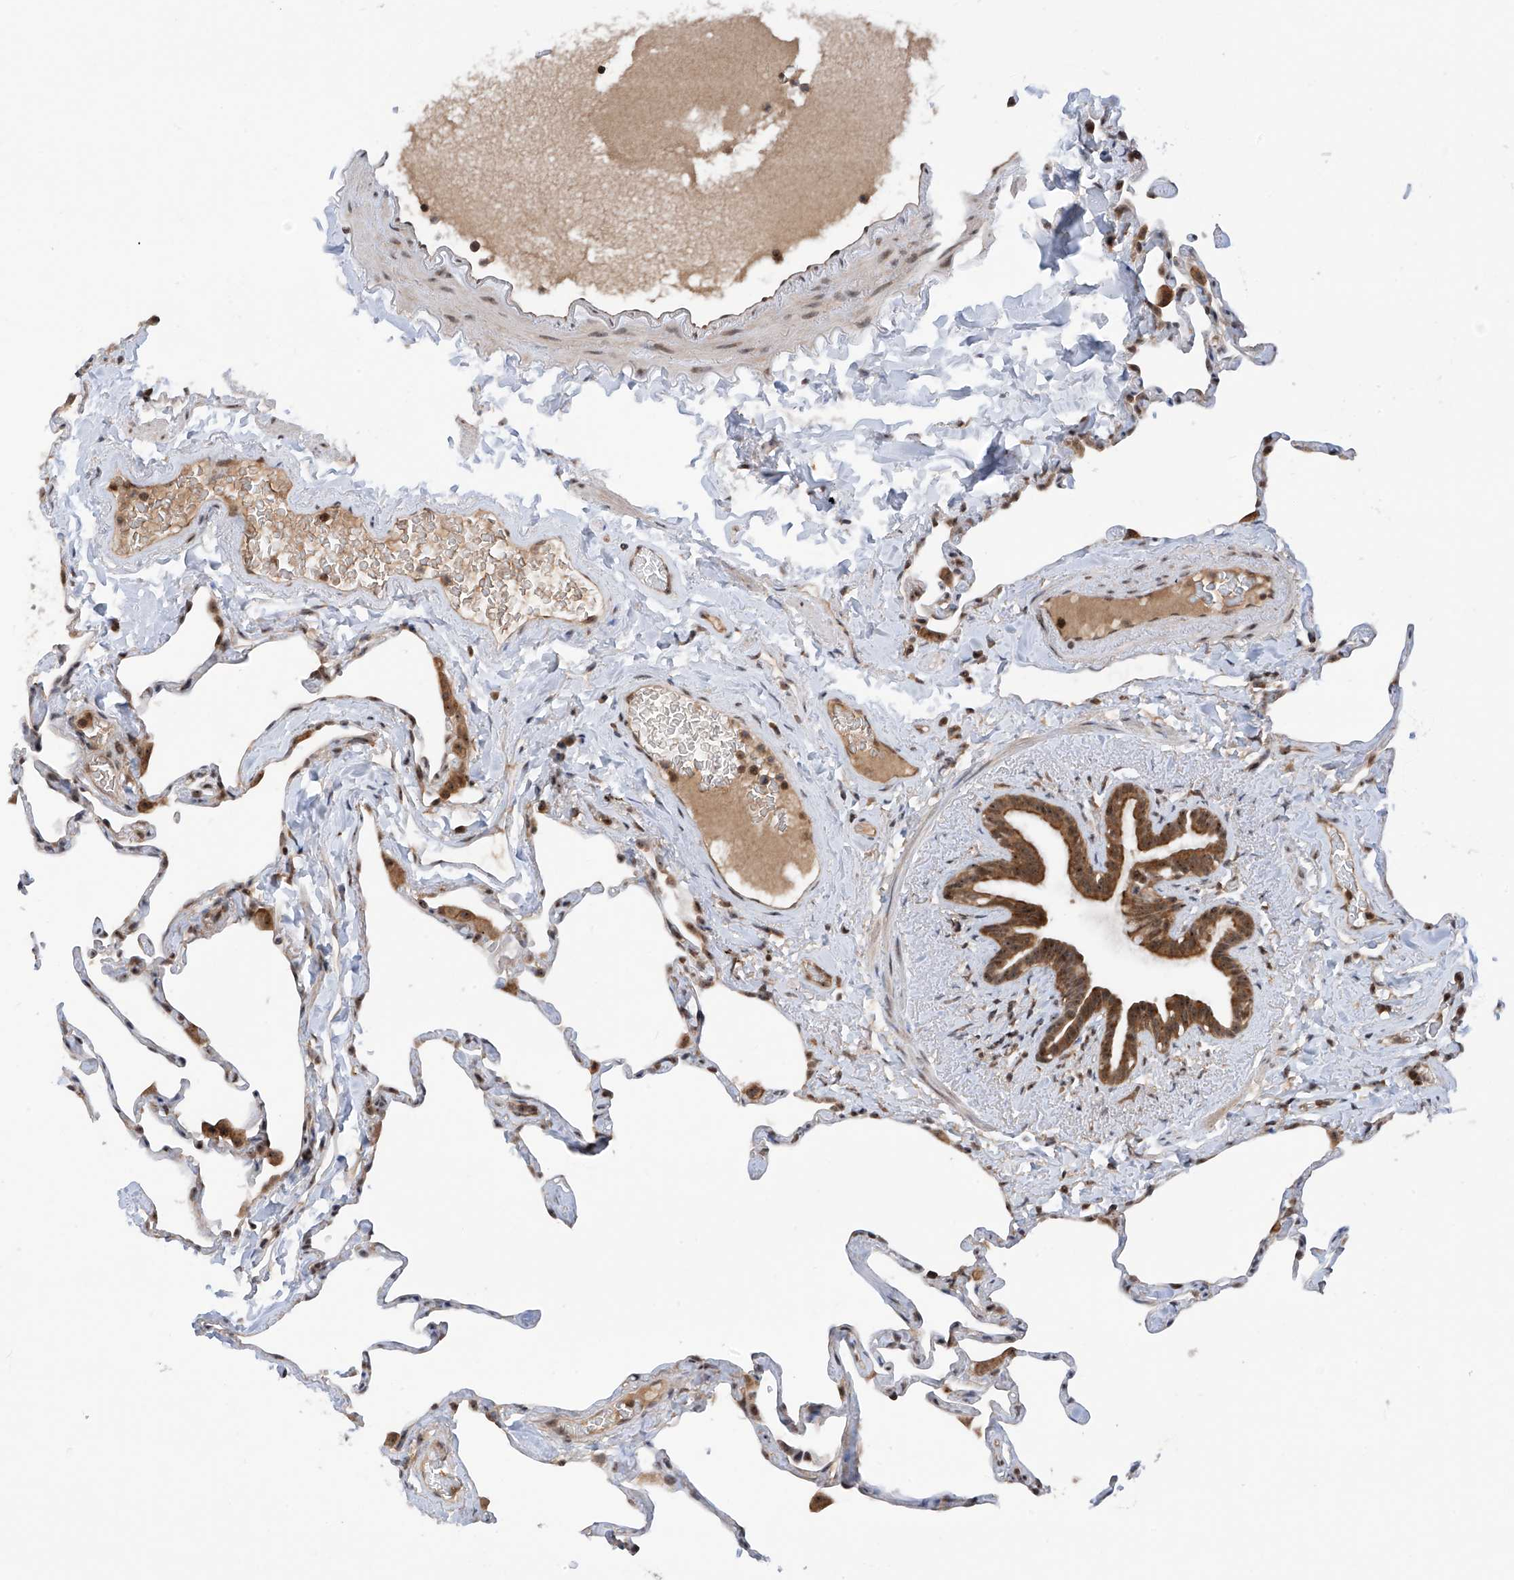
{"staining": {"intensity": "moderate", "quantity": "<25%", "location": "cytoplasmic/membranous,nuclear"}, "tissue": "lung", "cell_type": "Alveolar cells", "image_type": "normal", "snomed": [{"axis": "morphology", "description": "Normal tissue, NOS"}, {"axis": "topography", "description": "Lung"}], "caption": "Brown immunohistochemical staining in unremarkable lung shows moderate cytoplasmic/membranous,nuclear staining in about <25% of alveolar cells.", "gene": "C1orf131", "patient": {"sex": "male", "age": 65}}